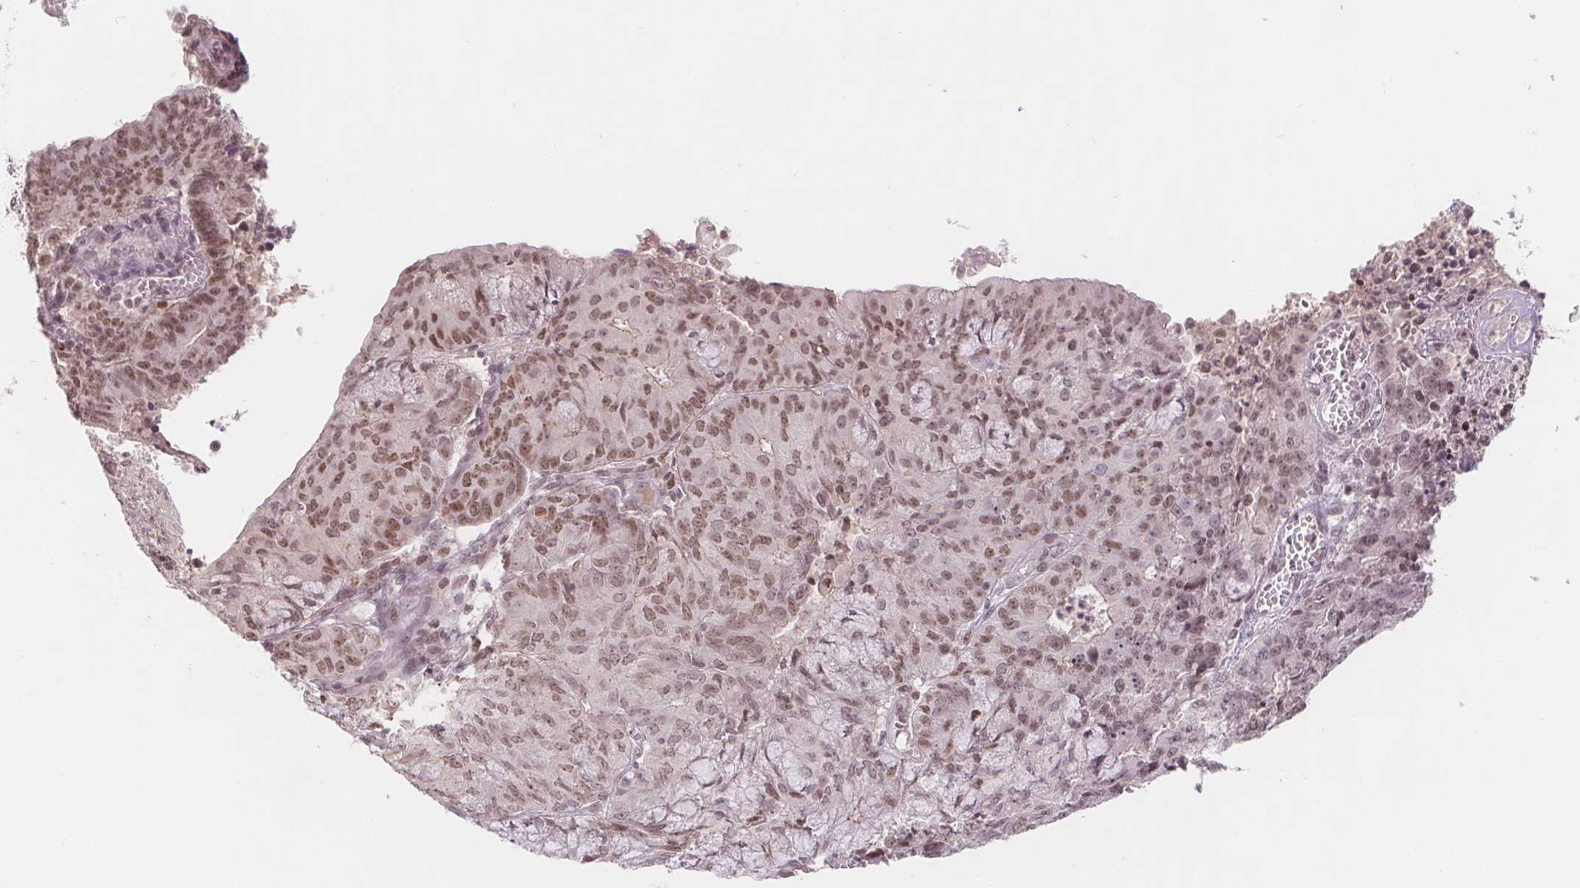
{"staining": {"intensity": "moderate", "quantity": ">75%", "location": "nuclear"}, "tissue": "endometrial cancer", "cell_type": "Tumor cells", "image_type": "cancer", "snomed": [{"axis": "morphology", "description": "Adenocarcinoma, NOS"}, {"axis": "topography", "description": "Endometrium"}], "caption": "Immunohistochemistry (IHC) (DAB (3,3'-diaminobenzidine)) staining of human adenocarcinoma (endometrial) shows moderate nuclear protein positivity in about >75% of tumor cells. The staining was performed using DAB to visualize the protein expression in brown, while the nuclei were stained in blue with hematoxylin (Magnification: 20x).", "gene": "DEK", "patient": {"sex": "female", "age": 82}}